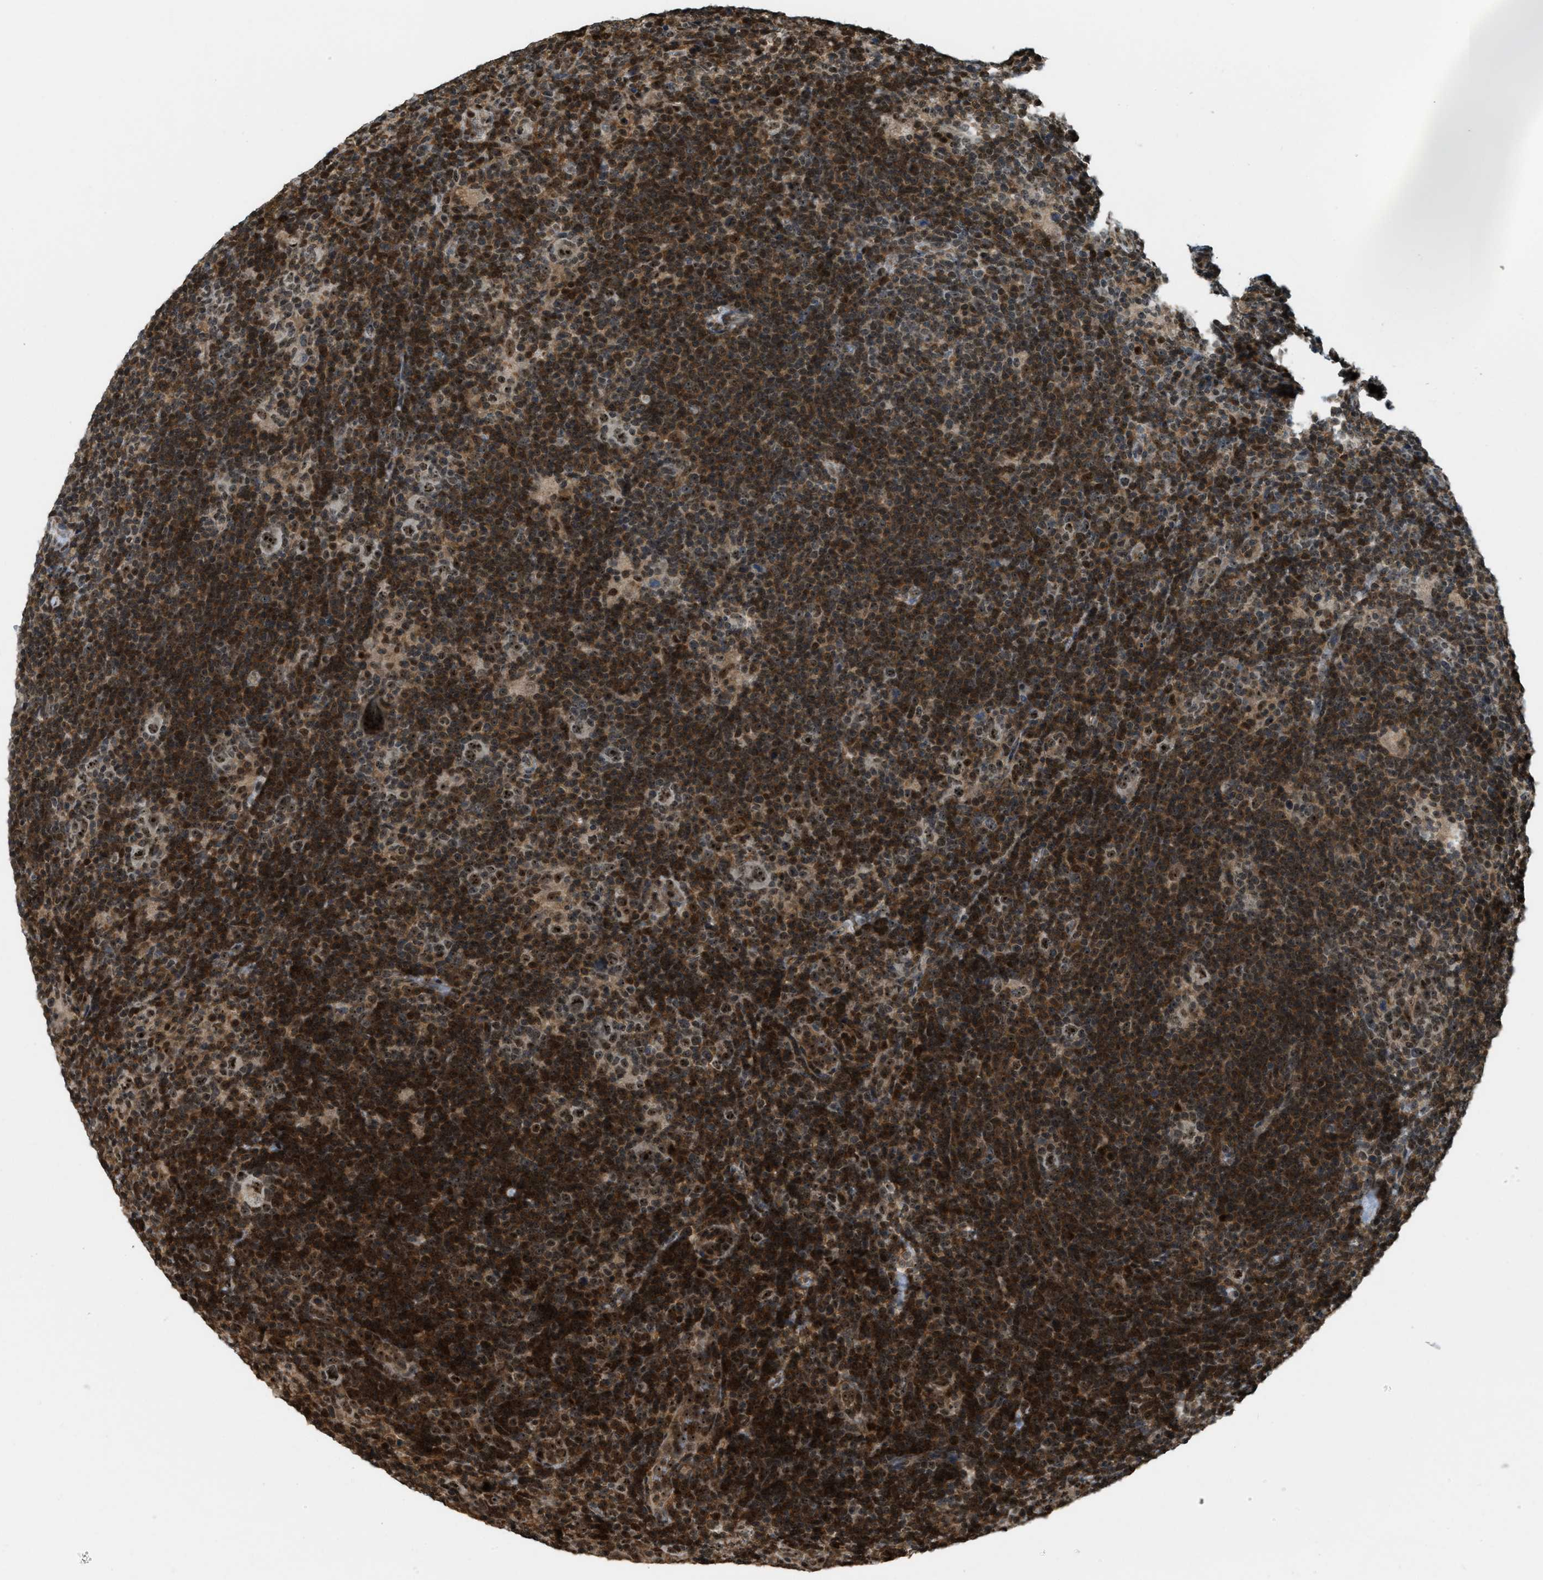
{"staining": {"intensity": "moderate", "quantity": ">75%", "location": "cytoplasmic/membranous,nuclear"}, "tissue": "lymphoma", "cell_type": "Tumor cells", "image_type": "cancer", "snomed": [{"axis": "morphology", "description": "Hodgkin's disease, NOS"}, {"axis": "topography", "description": "Lymph node"}], "caption": "This is an image of immunohistochemistry staining of Hodgkin's disease, which shows moderate positivity in the cytoplasmic/membranous and nuclear of tumor cells.", "gene": "E2F1", "patient": {"sex": "female", "age": 57}}